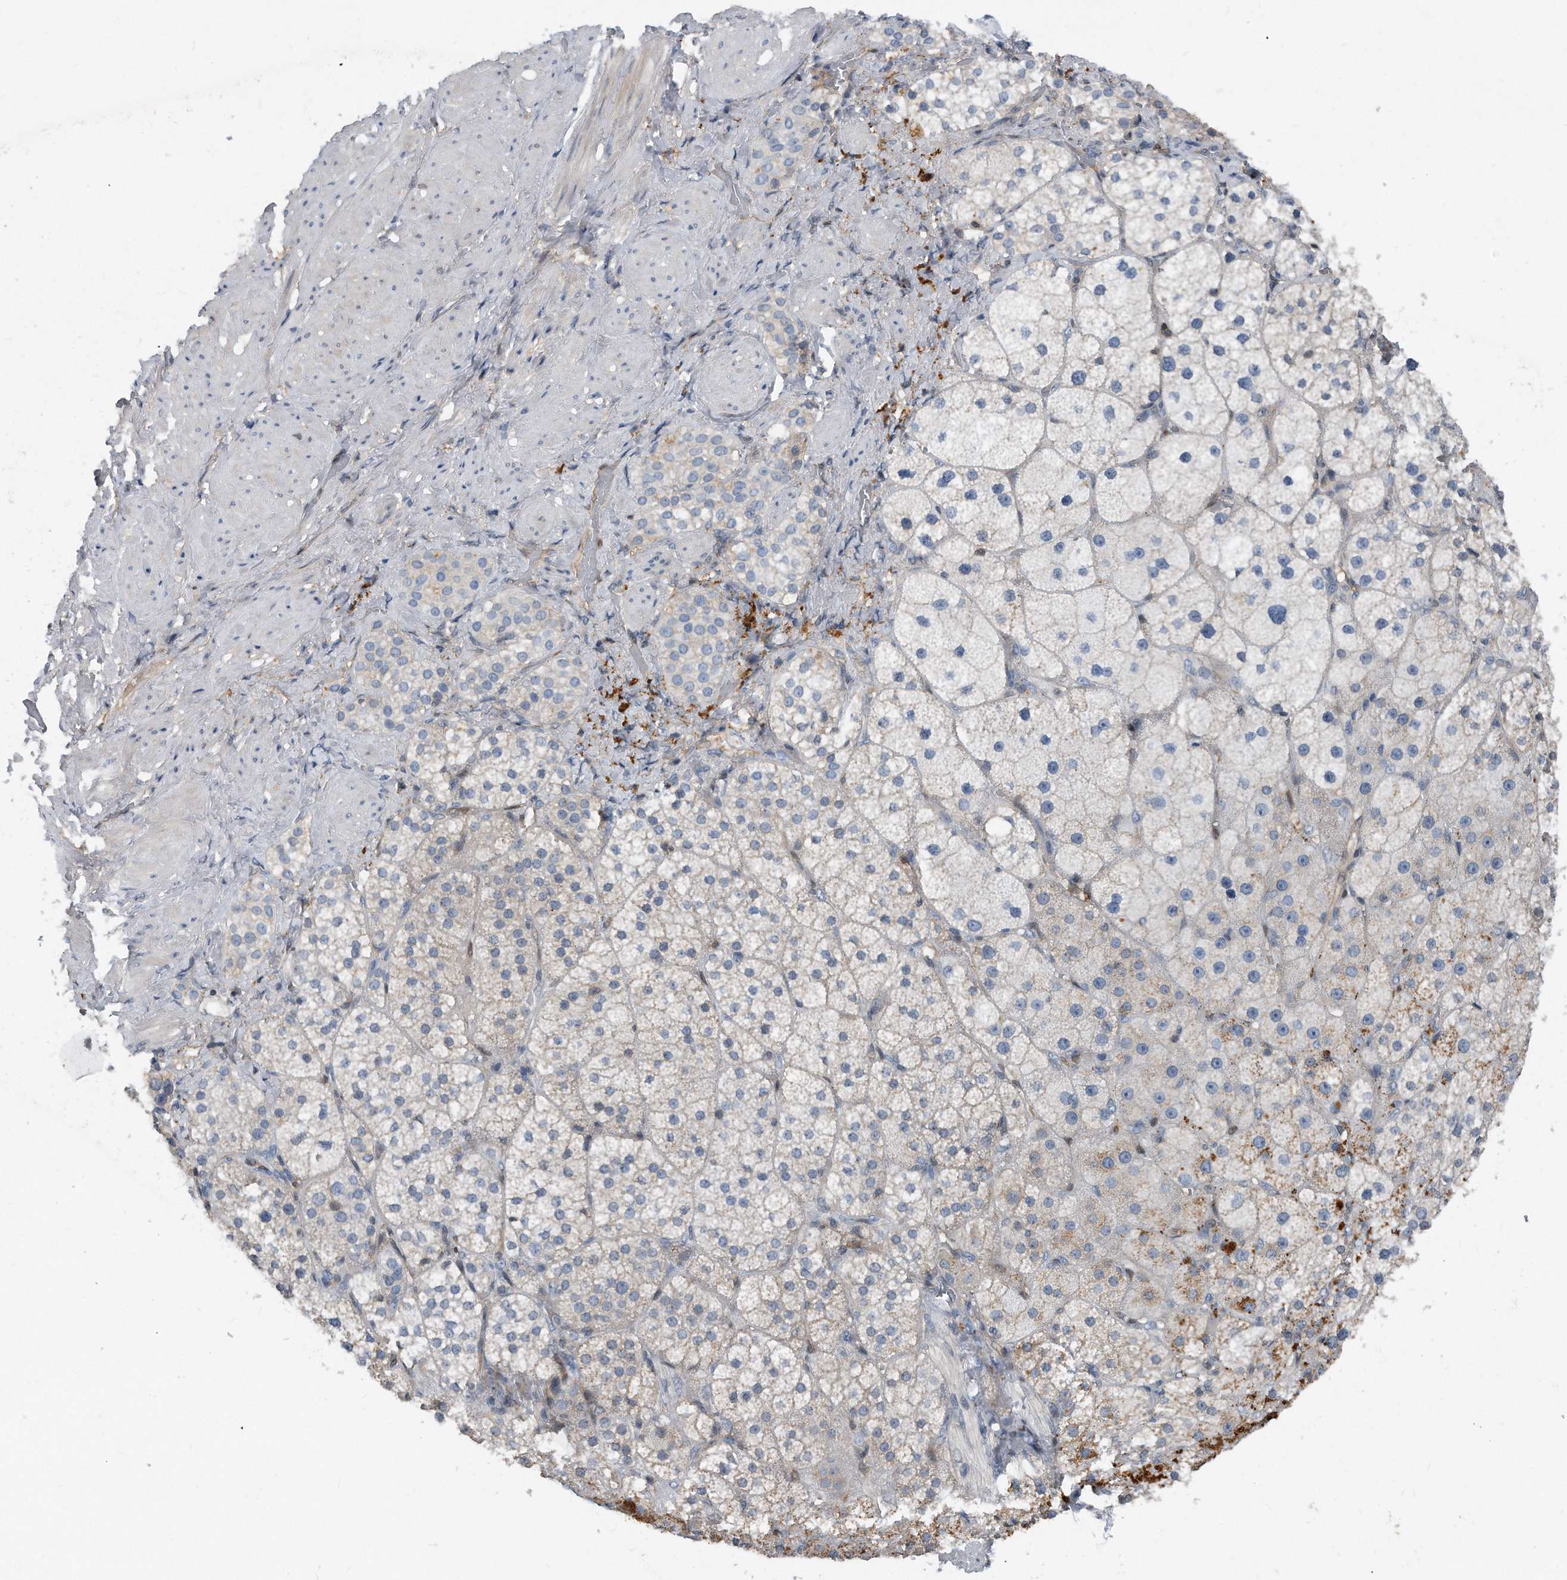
{"staining": {"intensity": "moderate", "quantity": "<25%", "location": "cytoplasmic/membranous"}, "tissue": "adrenal gland", "cell_type": "Glandular cells", "image_type": "normal", "snomed": [{"axis": "morphology", "description": "Normal tissue, NOS"}, {"axis": "topography", "description": "Adrenal gland"}], "caption": "Protein staining shows moderate cytoplasmic/membranous positivity in about <25% of glandular cells in unremarkable adrenal gland.", "gene": "MAP2K6", "patient": {"sex": "male", "age": 57}}